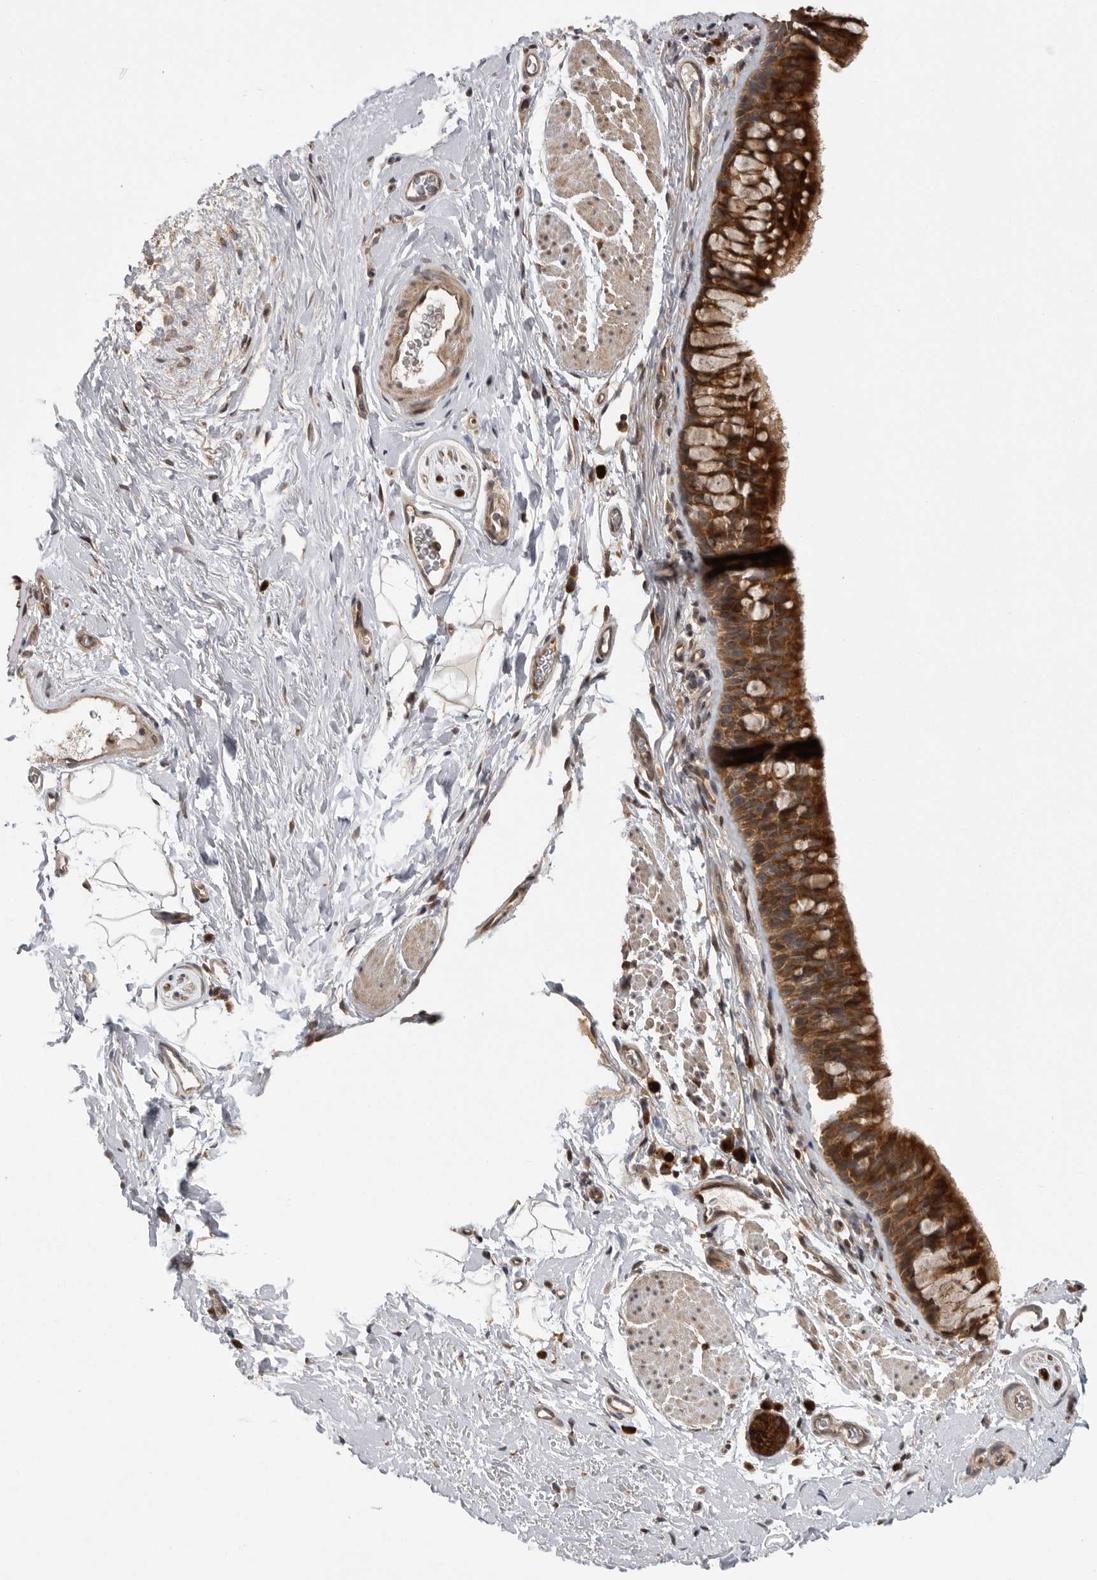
{"staining": {"intensity": "strong", "quantity": ">75%", "location": "cytoplasmic/membranous"}, "tissue": "bronchus", "cell_type": "Respiratory epithelial cells", "image_type": "normal", "snomed": [{"axis": "morphology", "description": "Normal tissue, NOS"}, {"axis": "topography", "description": "Cartilage tissue"}, {"axis": "topography", "description": "Bronchus"}], "caption": "This micrograph shows immunohistochemistry (IHC) staining of unremarkable human bronchus, with high strong cytoplasmic/membranous expression in about >75% of respiratory epithelial cells.", "gene": "OXR1", "patient": {"sex": "female", "age": 53}}